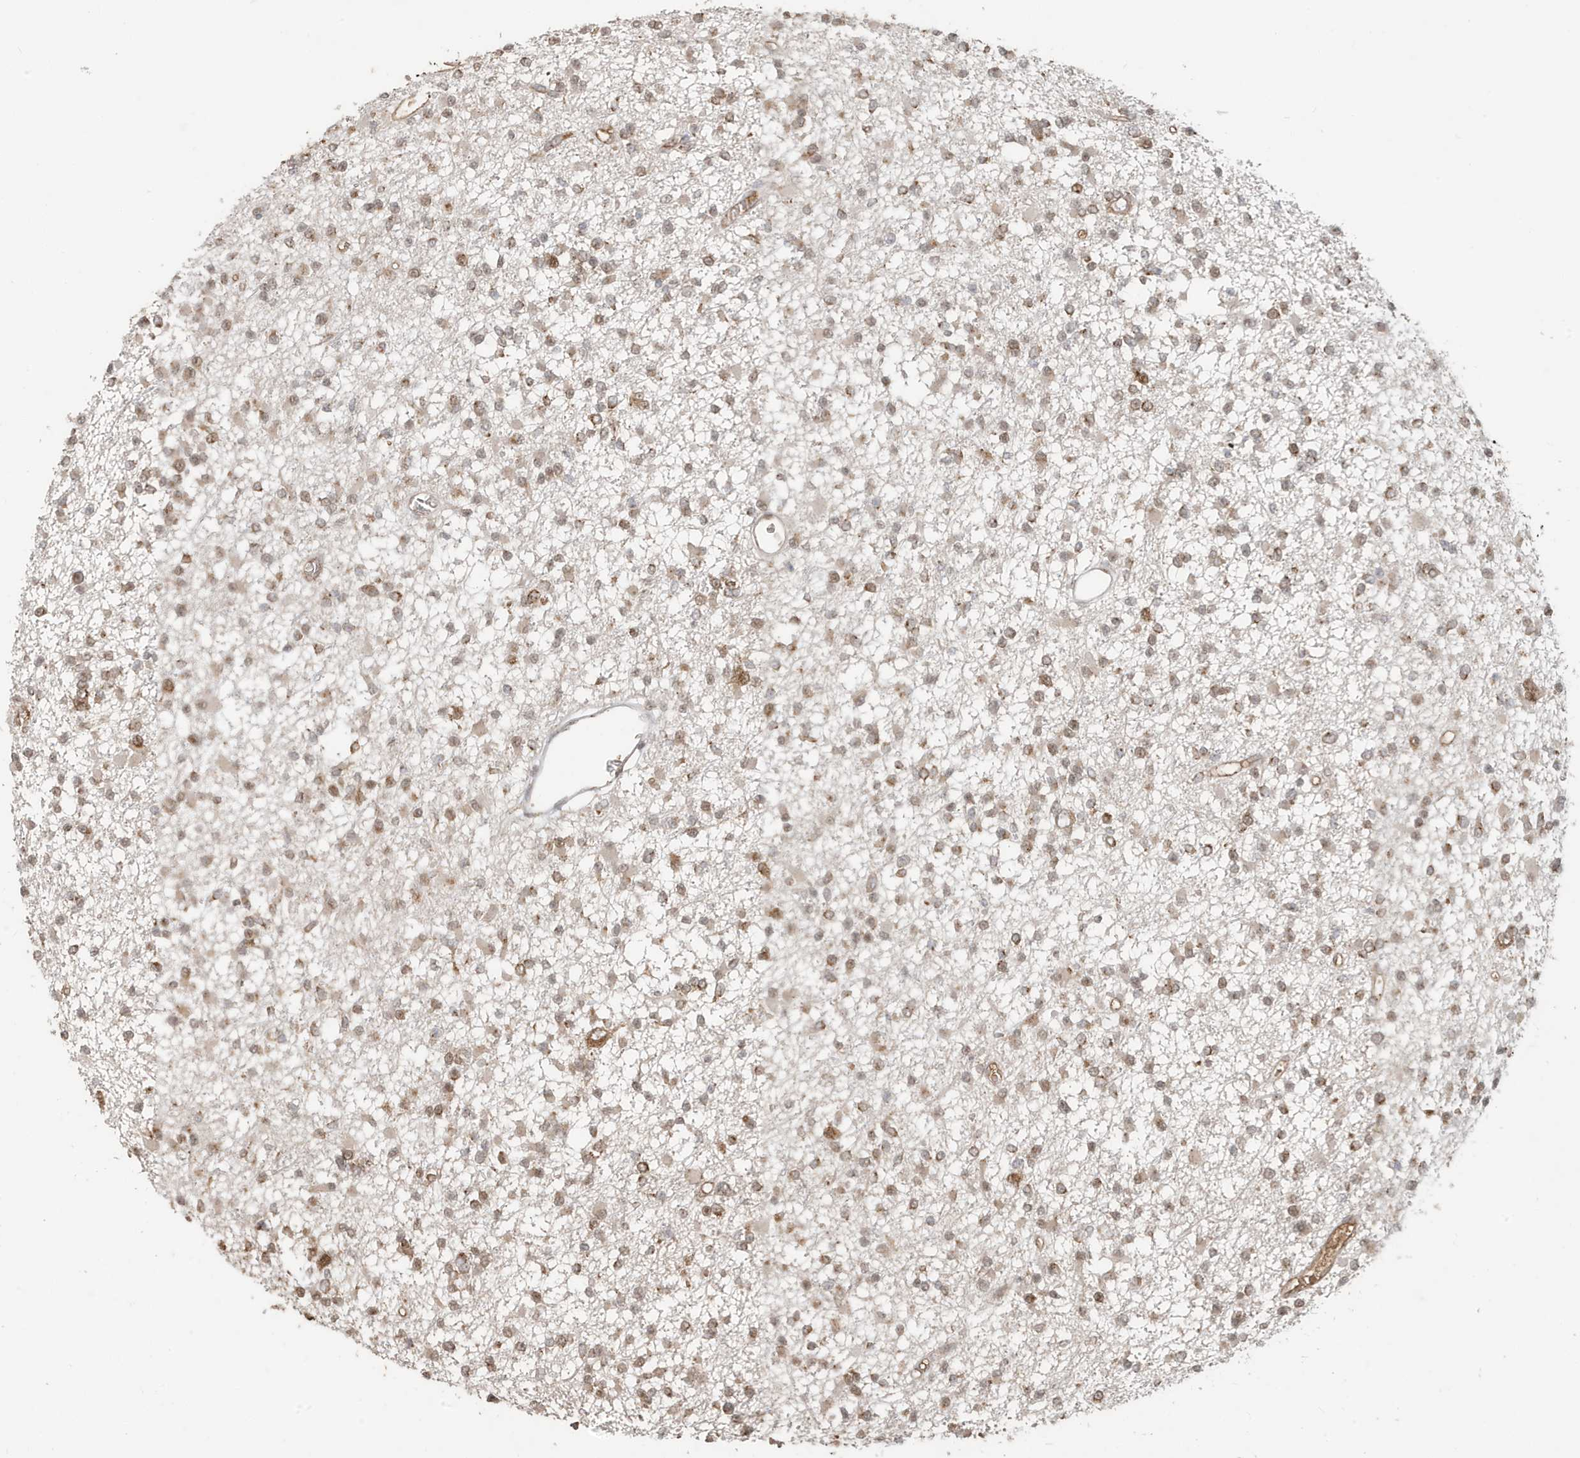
{"staining": {"intensity": "moderate", "quantity": "25%-75%", "location": "cytoplasmic/membranous"}, "tissue": "glioma", "cell_type": "Tumor cells", "image_type": "cancer", "snomed": [{"axis": "morphology", "description": "Glioma, malignant, Low grade"}, {"axis": "topography", "description": "Brain"}], "caption": "Low-grade glioma (malignant) was stained to show a protein in brown. There is medium levels of moderate cytoplasmic/membranous staining in approximately 25%-75% of tumor cells. (brown staining indicates protein expression, while blue staining denotes nuclei).", "gene": "RER1", "patient": {"sex": "female", "age": 22}}